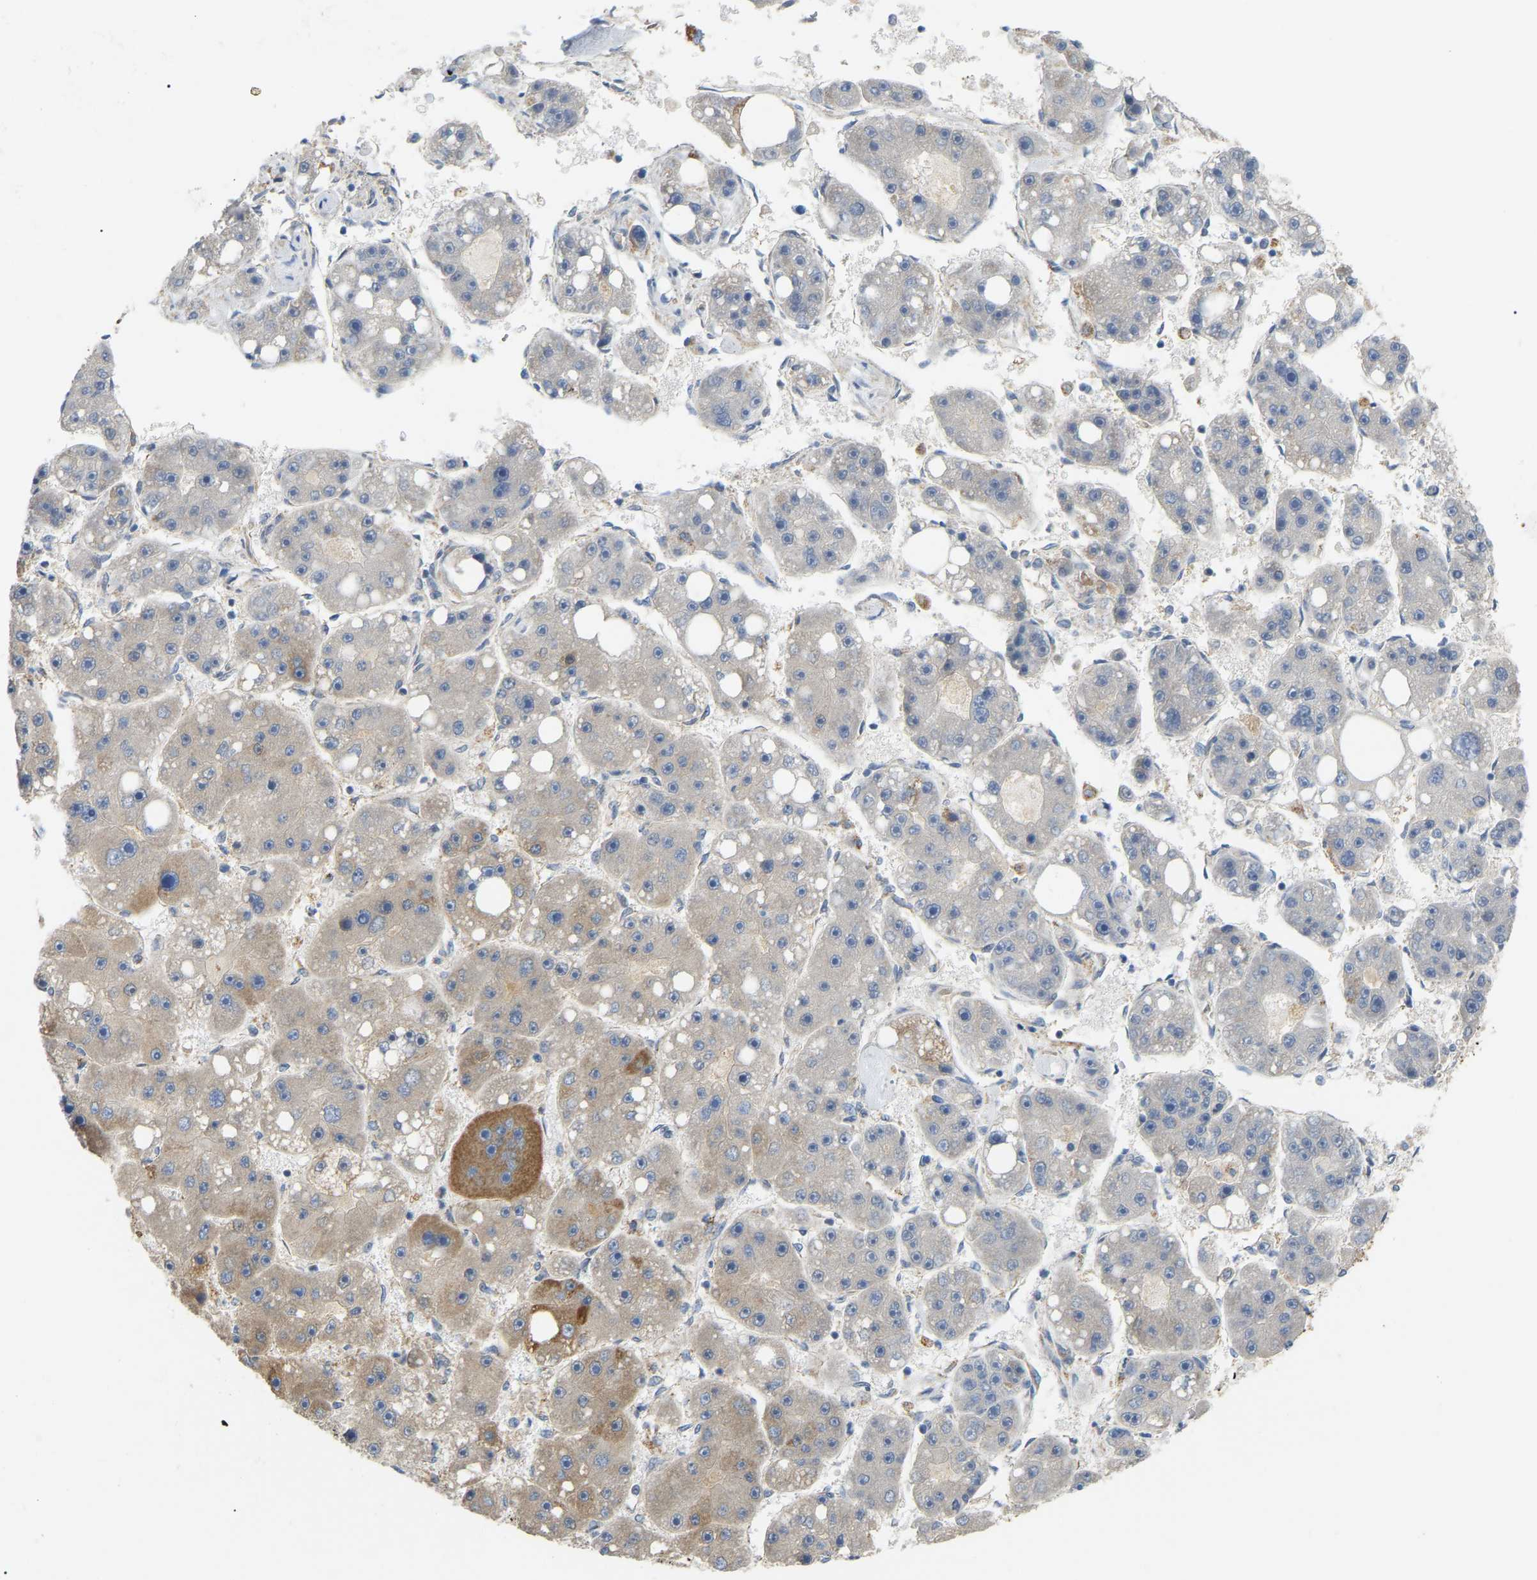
{"staining": {"intensity": "moderate", "quantity": "<25%", "location": "cytoplasmic/membranous"}, "tissue": "liver cancer", "cell_type": "Tumor cells", "image_type": "cancer", "snomed": [{"axis": "morphology", "description": "Carcinoma, Hepatocellular, NOS"}, {"axis": "topography", "description": "Liver"}], "caption": "Liver cancer (hepatocellular carcinoma) stained with a brown dye reveals moderate cytoplasmic/membranous positive staining in about <25% of tumor cells.", "gene": "HIBADH", "patient": {"sex": "female", "age": 61}}